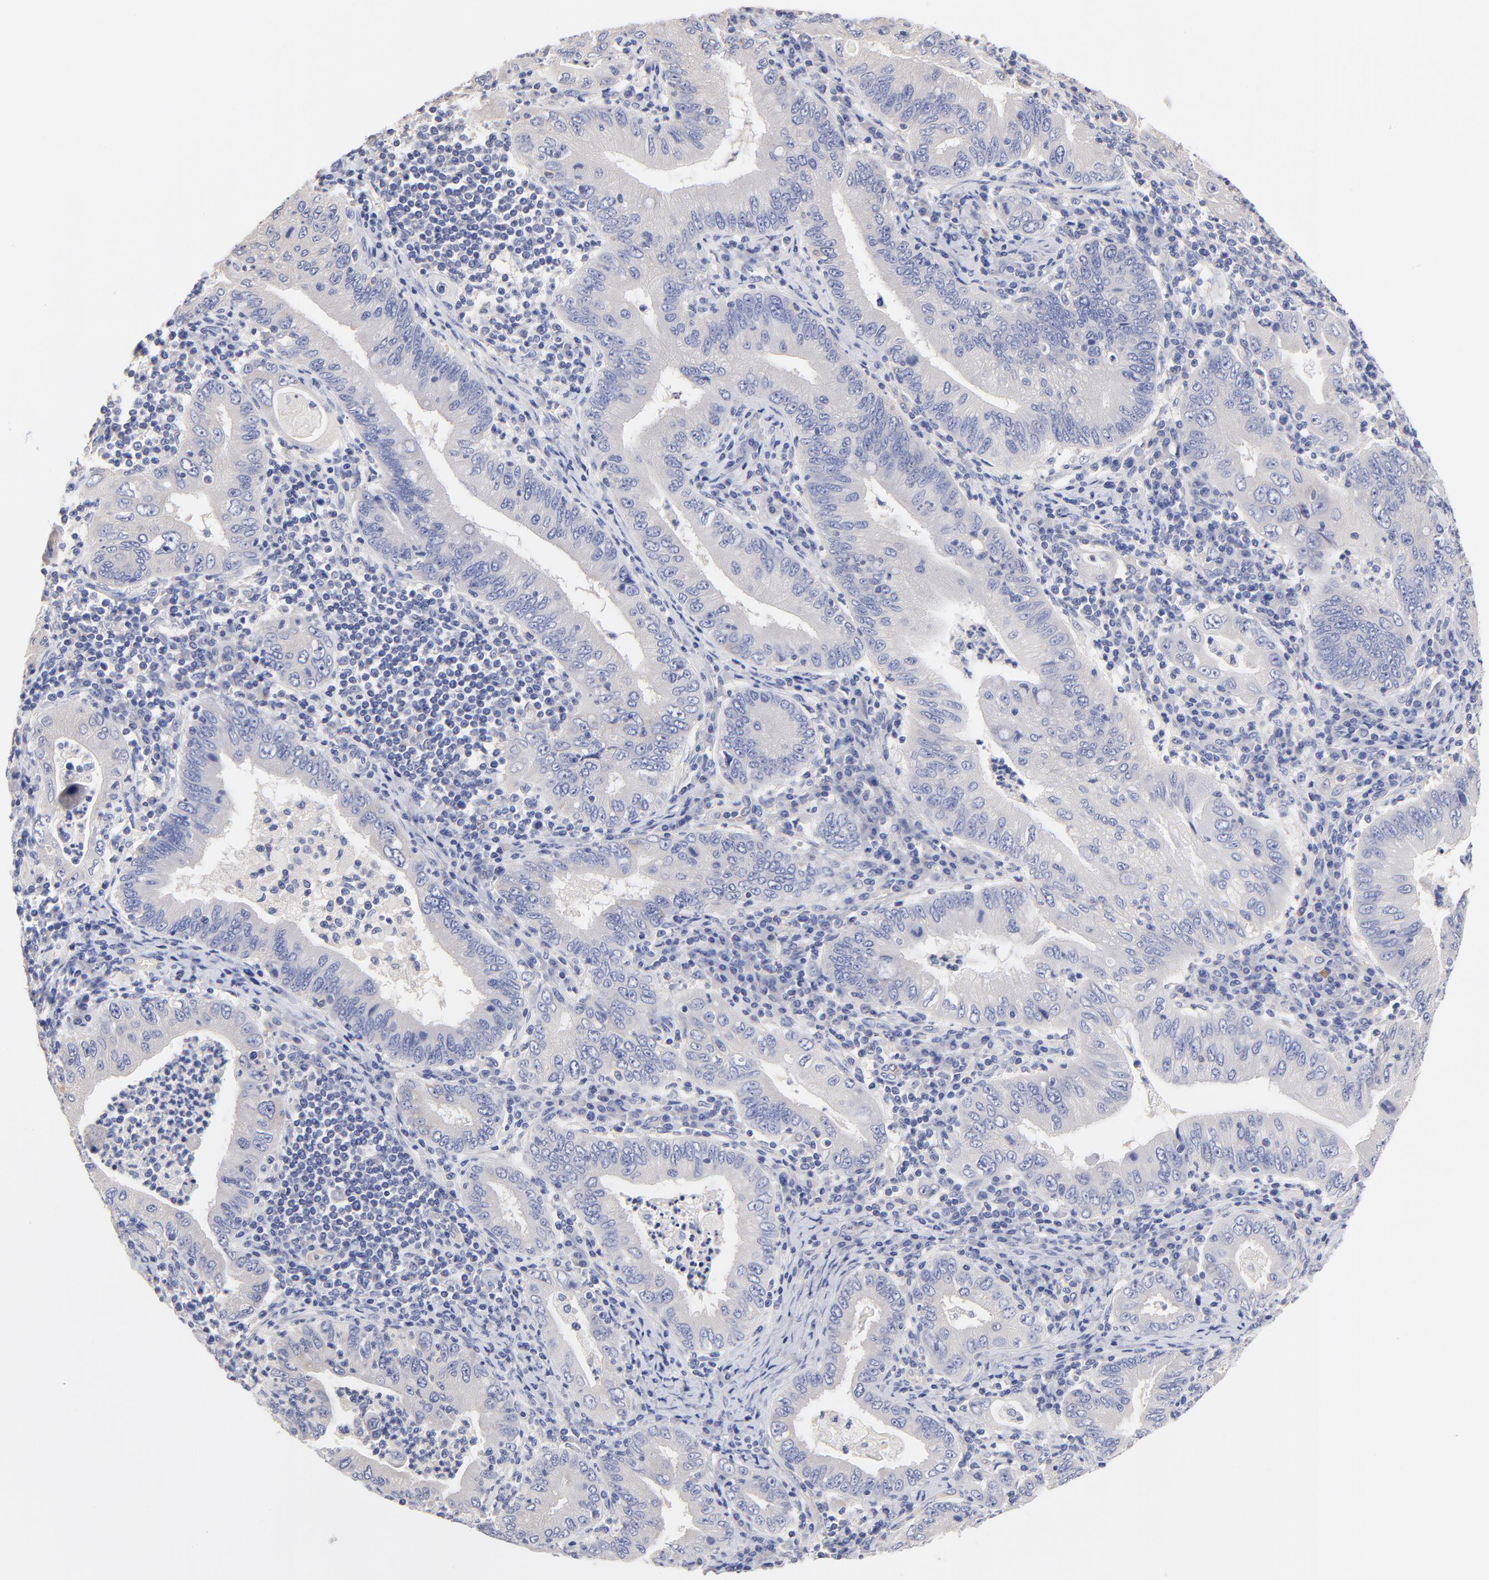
{"staining": {"intensity": "negative", "quantity": "none", "location": "none"}, "tissue": "stomach cancer", "cell_type": "Tumor cells", "image_type": "cancer", "snomed": [{"axis": "morphology", "description": "Normal tissue, NOS"}, {"axis": "morphology", "description": "Adenocarcinoma, NOS"}, {"axis": "topography", "description": "Esophagus"}, {"axis": "topography", "description": "Stomach, upper"}, {"axis": "topography", "description": "Peripheral nerve tissue"}], "caption": "Photomicrograph shows no significant protein positivity in tumor cells of stomach cancer (adenocarcinoma).", "gene": "HS3ST1", "patient": {"sex": "male", "age": 62}}